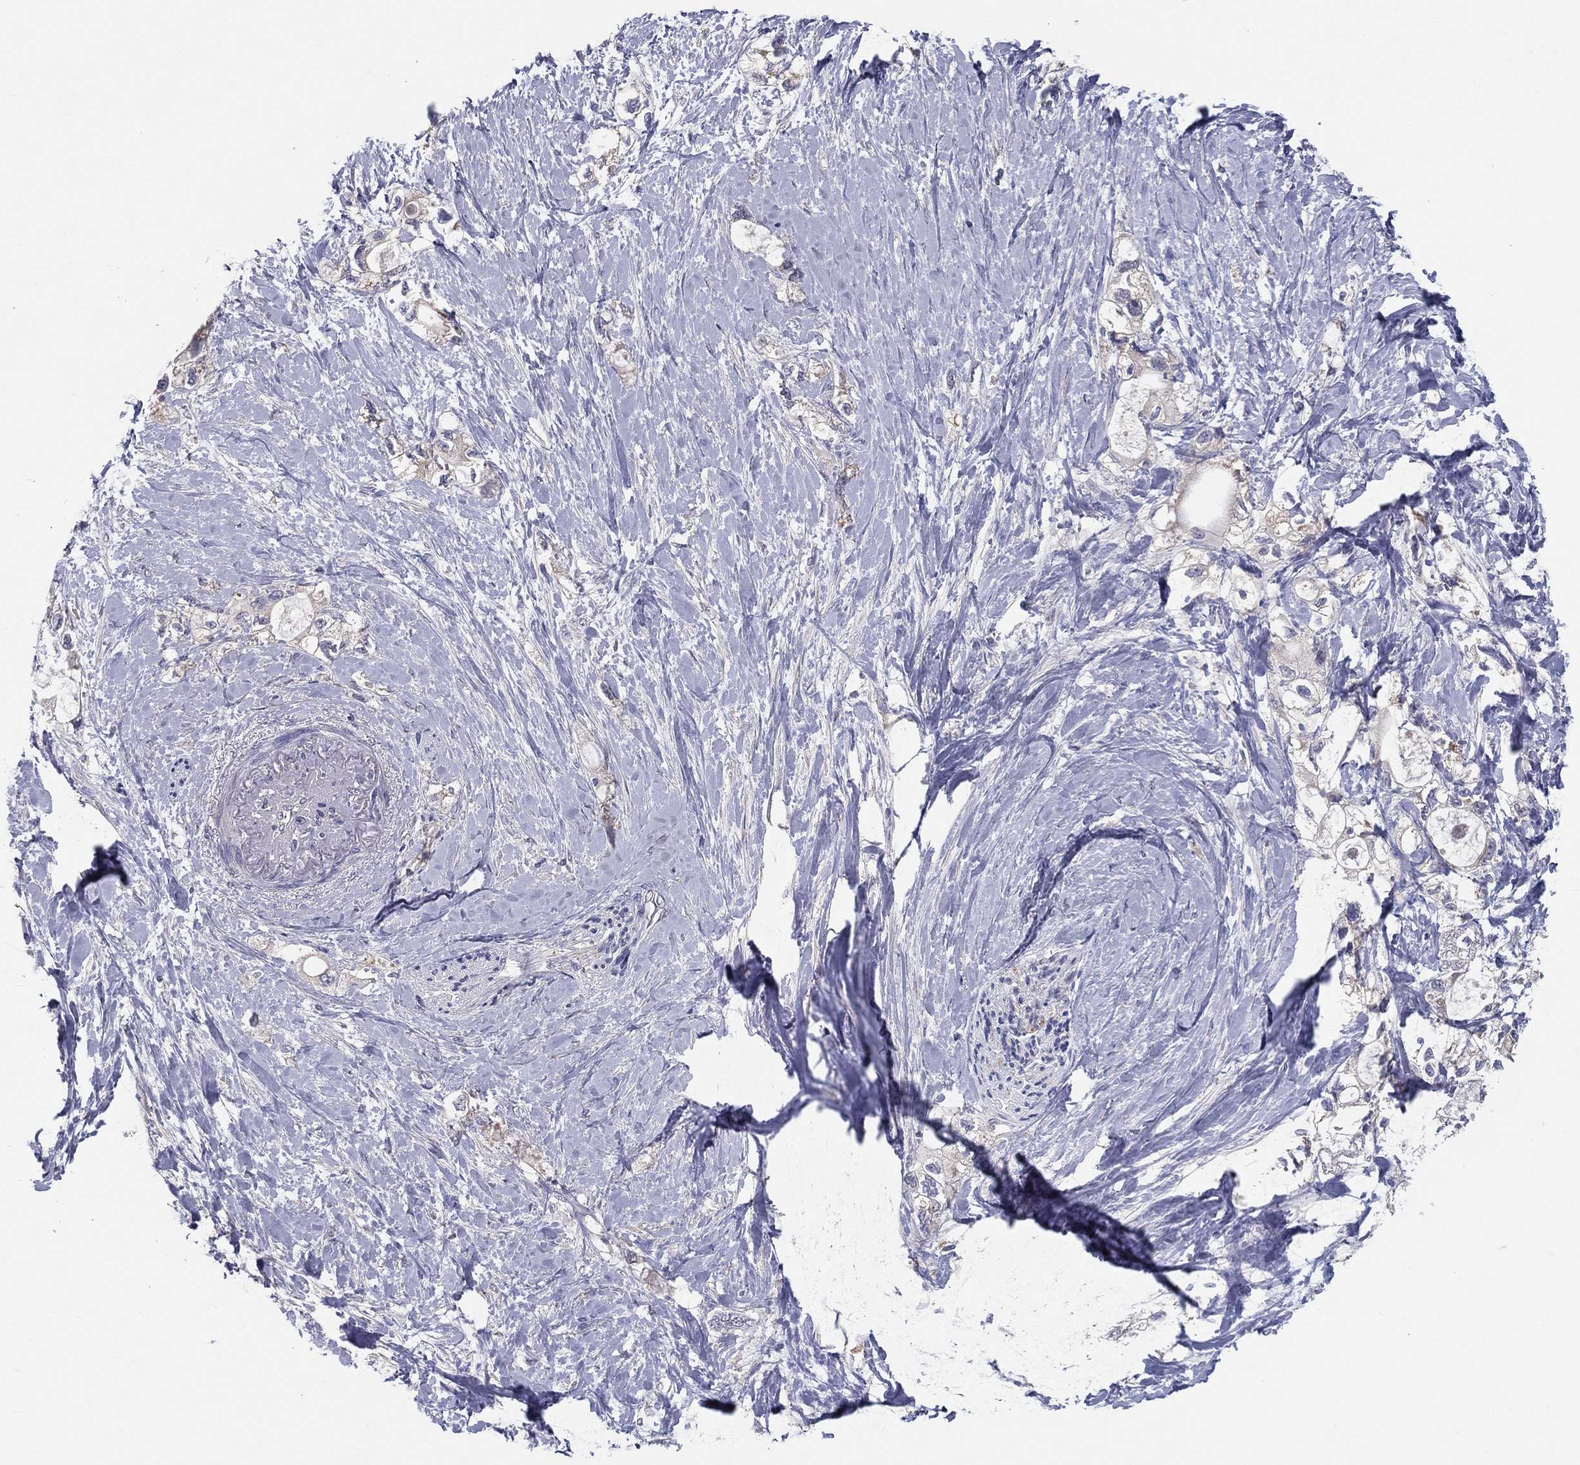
{"staining": {"intensity": "negative", "quantity": "none", "location": "none"}, "tissue": "pancreatic cancer", "cell_type": "Tumor cells", "image_type": "cancer", "snomed": [{"axis": "morphology", "description": "Adenocarcinoma, NOS"}, {"axis": "topography", "description": "Pancreas"}], "caption": "Immunohistochemical staining of pancreatic cancer shows no significant expression in tumor cells.", "gene": "PCSK1", "patient": {"sex": "female", "age": 56}}